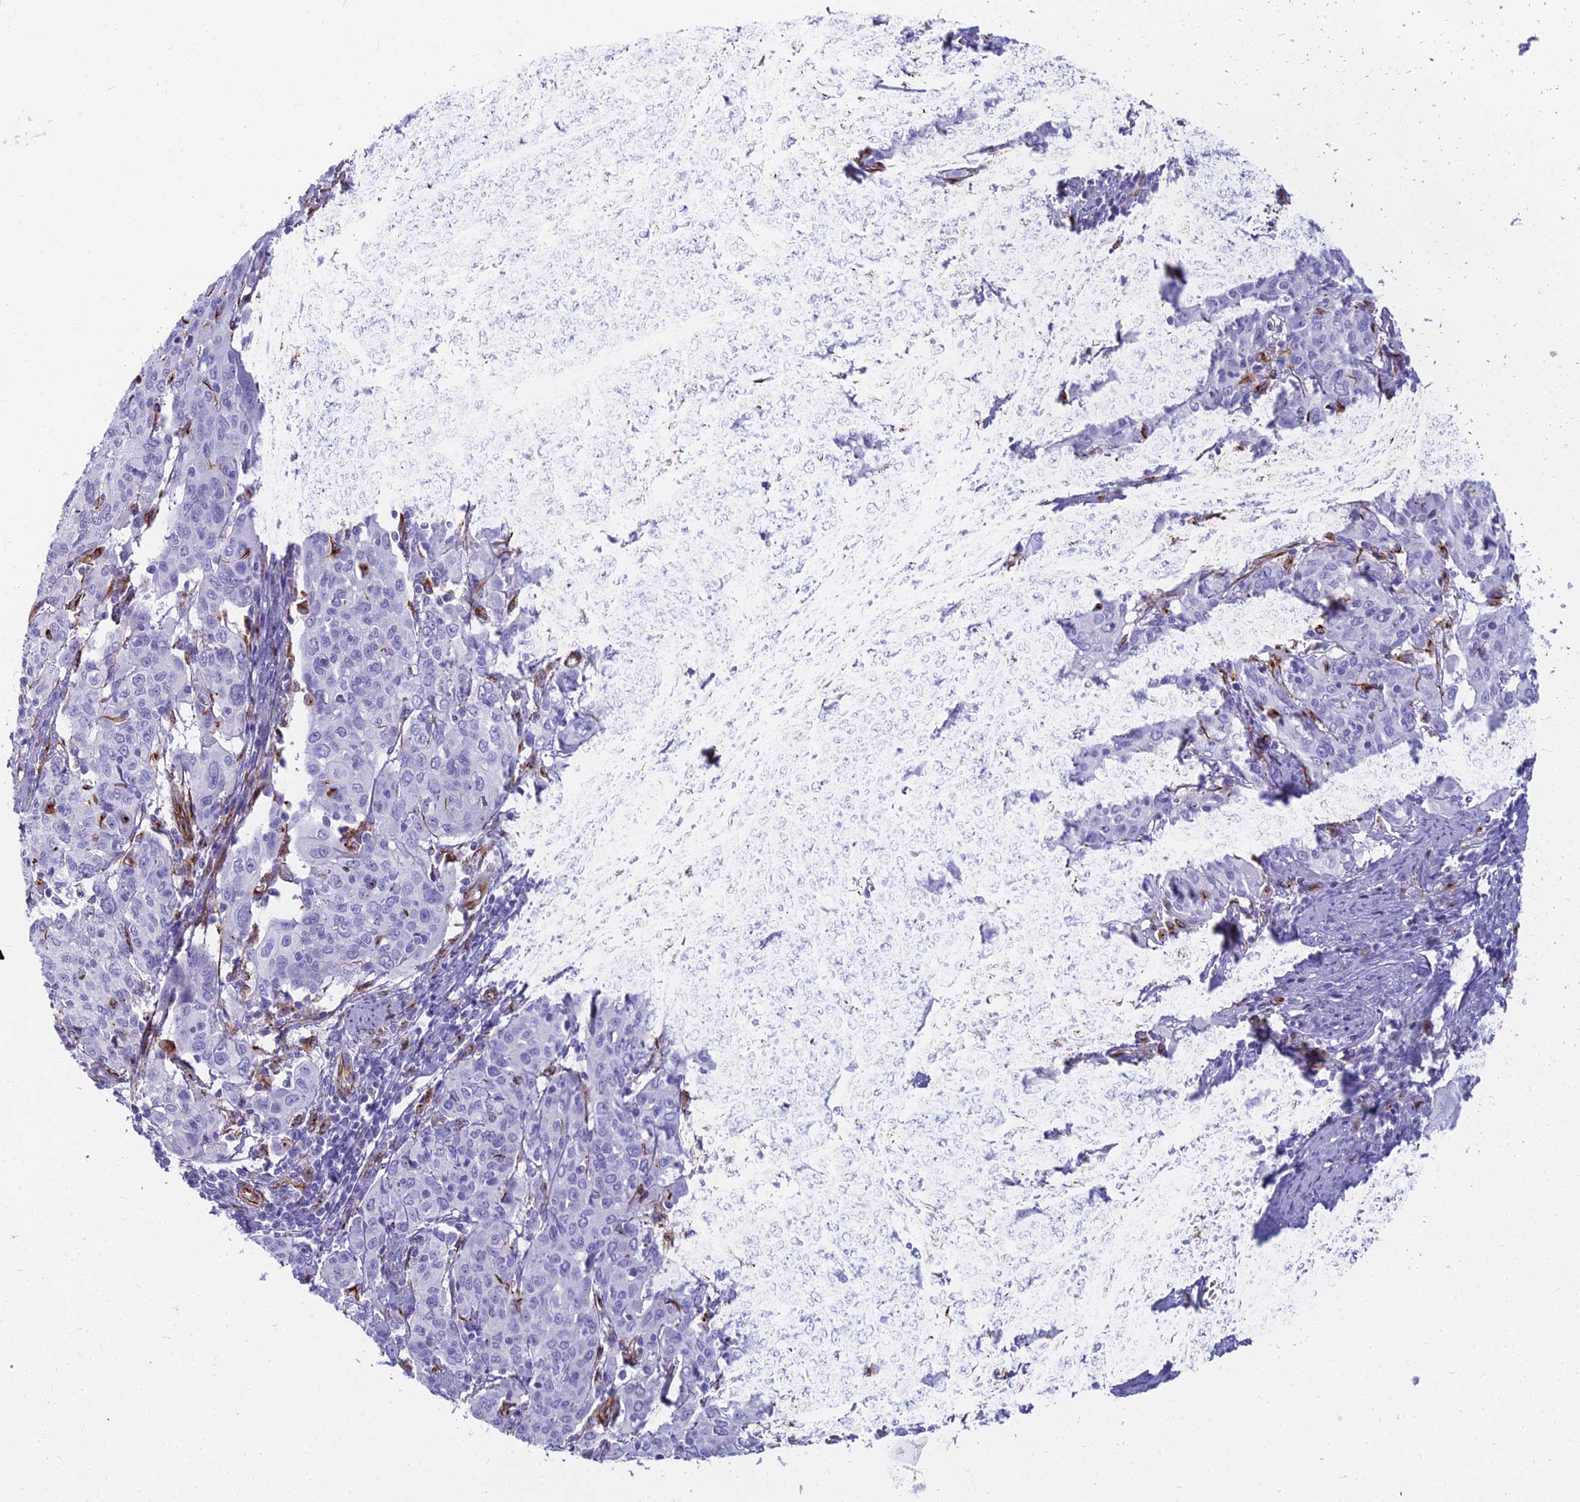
{"staining": {"intensity": "negative", "quantity": "none", "location": "none"}, "tissue": "cervical cancer", "cell_type": "Tumor cells", "image_type": "cancer", "snomed": [{"axis": "morphology", "description": "Squamous cell carcinoma, NOS"}, {"axis": "topography", "description": "Cervix"}], "caption": "A micrograph of human cervical cancer is negative for staining in tumor cells.", "gene": "EVI2A", "patient": {"sex": "female", "age": 67}}